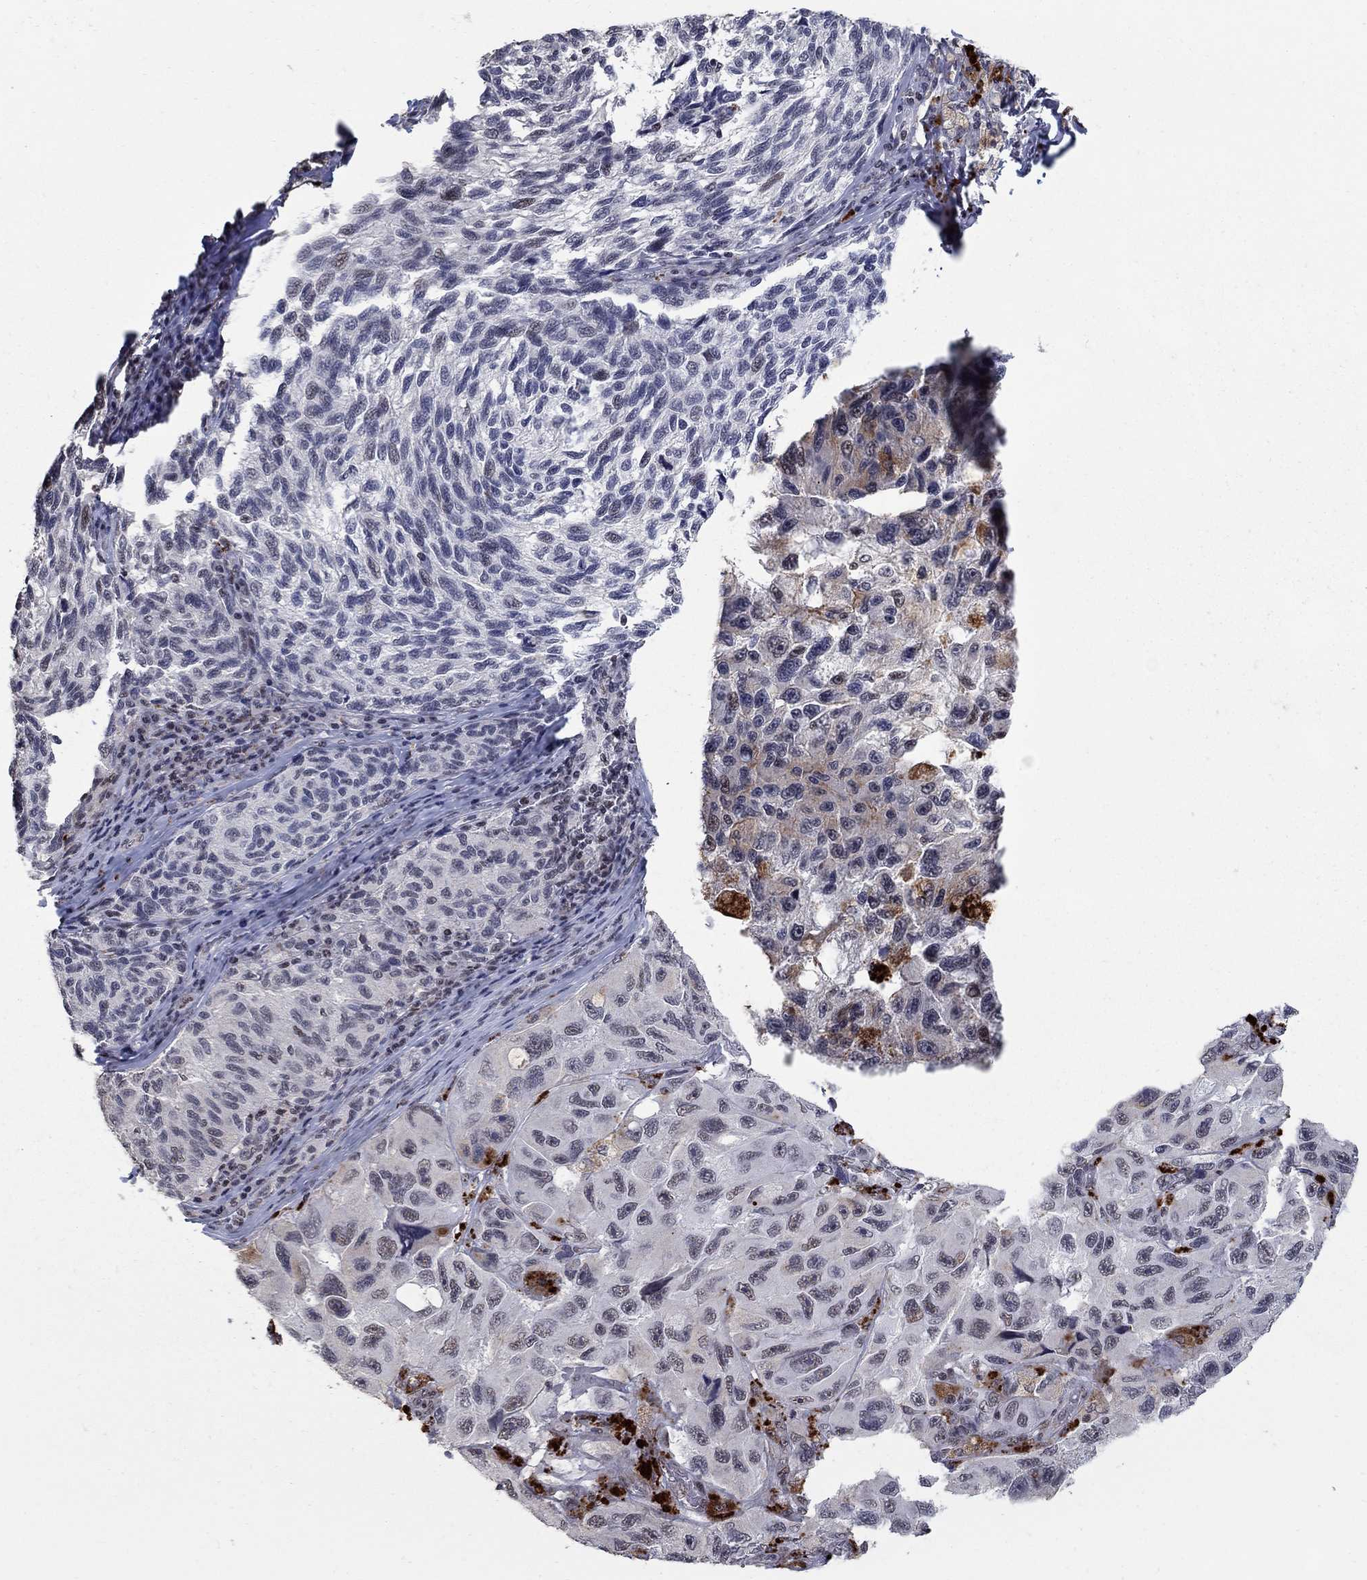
{"staining": {"intensity": "weak", "quantity": "<25%", "location": "nuclear"}, "tissue": "melanoma", "cell_type": "Tumor cells", "image_type": "cancer", "snomed": [{"axis": "morphology", "description": "Malignant melanoma, NOS"}, {"axis": "topography", "description": "Skin"}], "caption": "Melanoma stained for a protein using IHC reveals no positivity tumor cells.", "gene": "PNISR", "patient": {"sex": "female", "age": 73}}